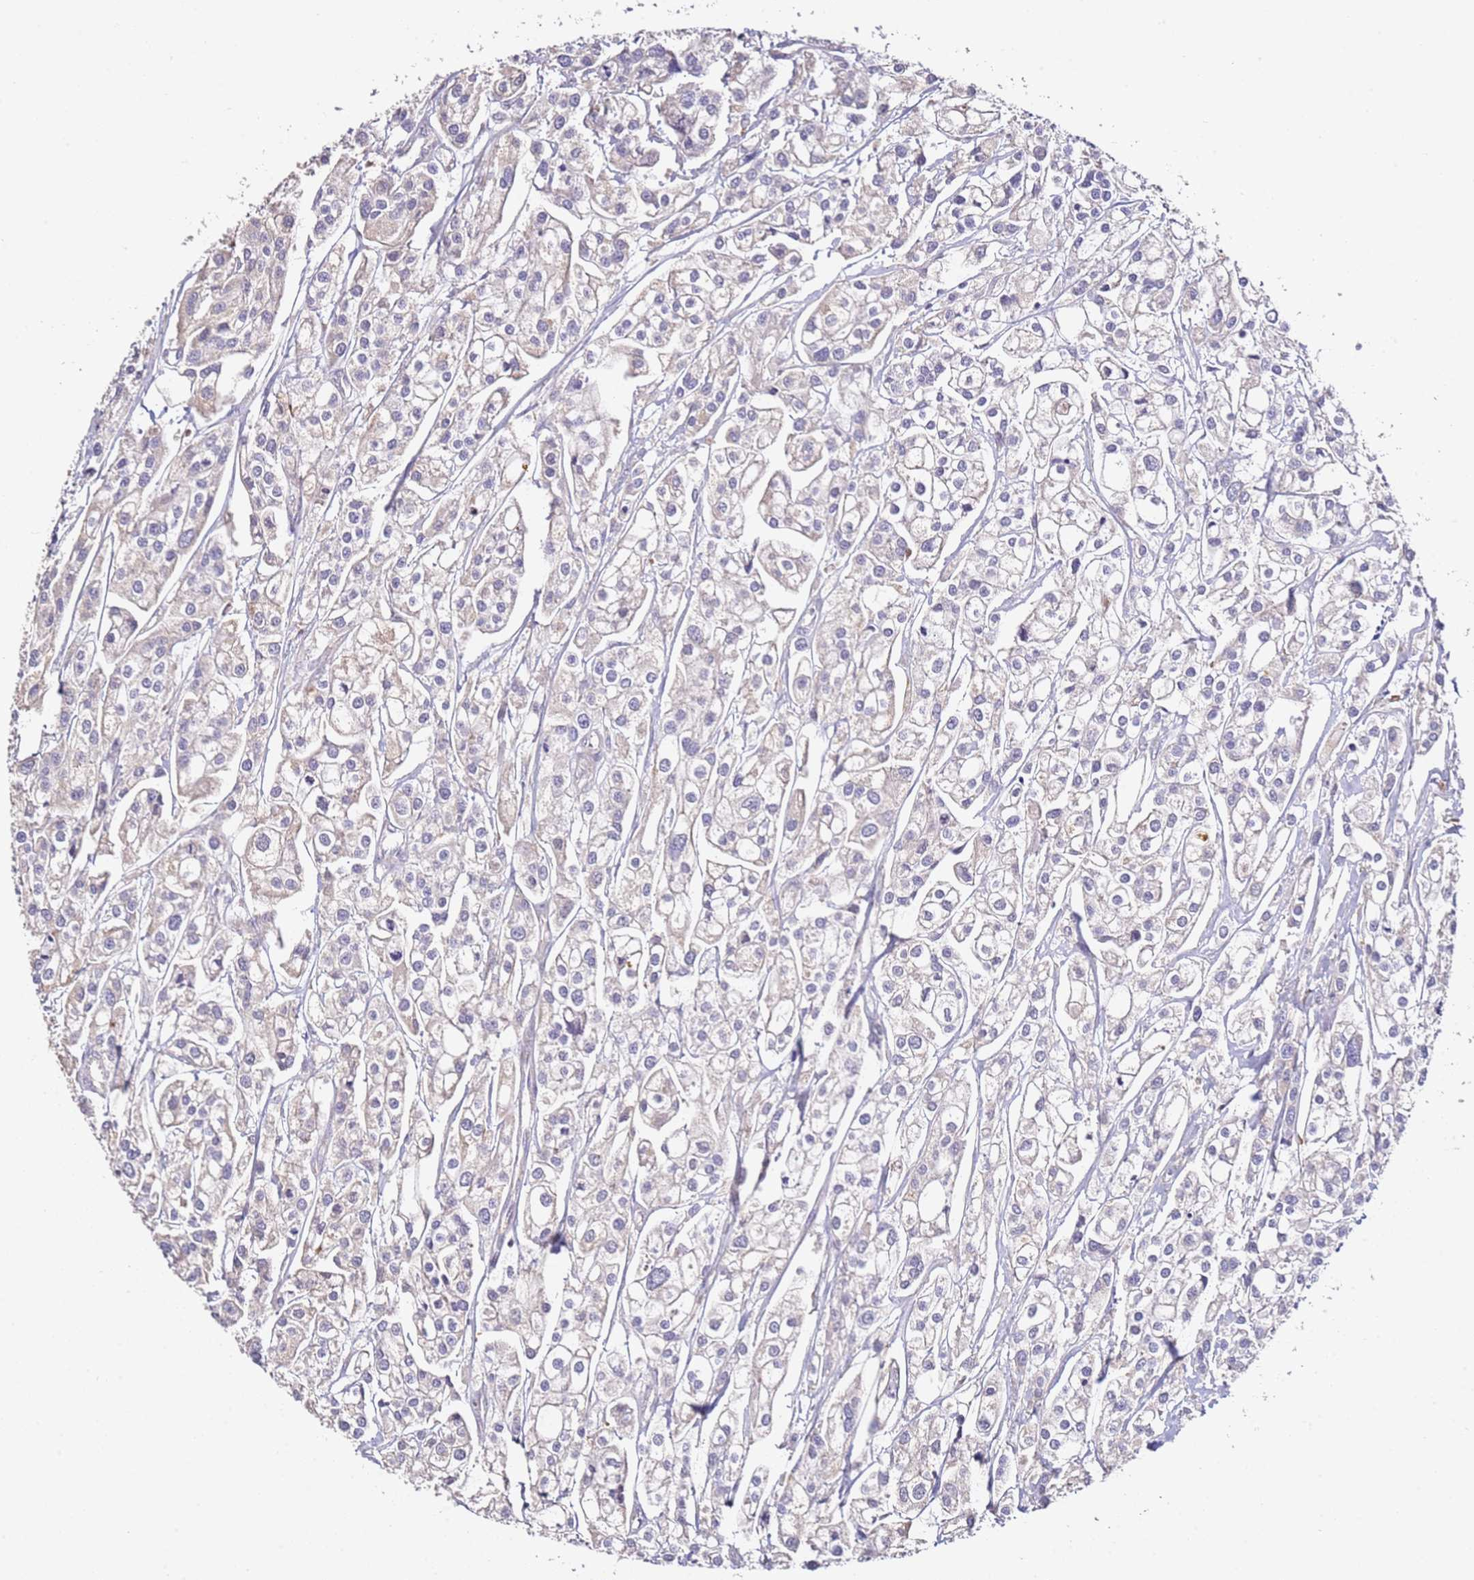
{"staining": {"intensity": "negative", "quantity": "none", "location": "none"}, "tissue": "urothelial cancer", "cell_type": "Tumor cells", "image_type": "cancer", "snomed": [{"axis": "morphology", "description": "Urothelial carcinoma, High grade"}, {"axis": "topography", "description": "Urinary bladder"}], "caption": "The photomicrograph exhibits no staining of tumor cells in urothelial carcinoma (high-grade).", "gene": "OR2B11", "patient": {"sex": "male", "age": 67}}